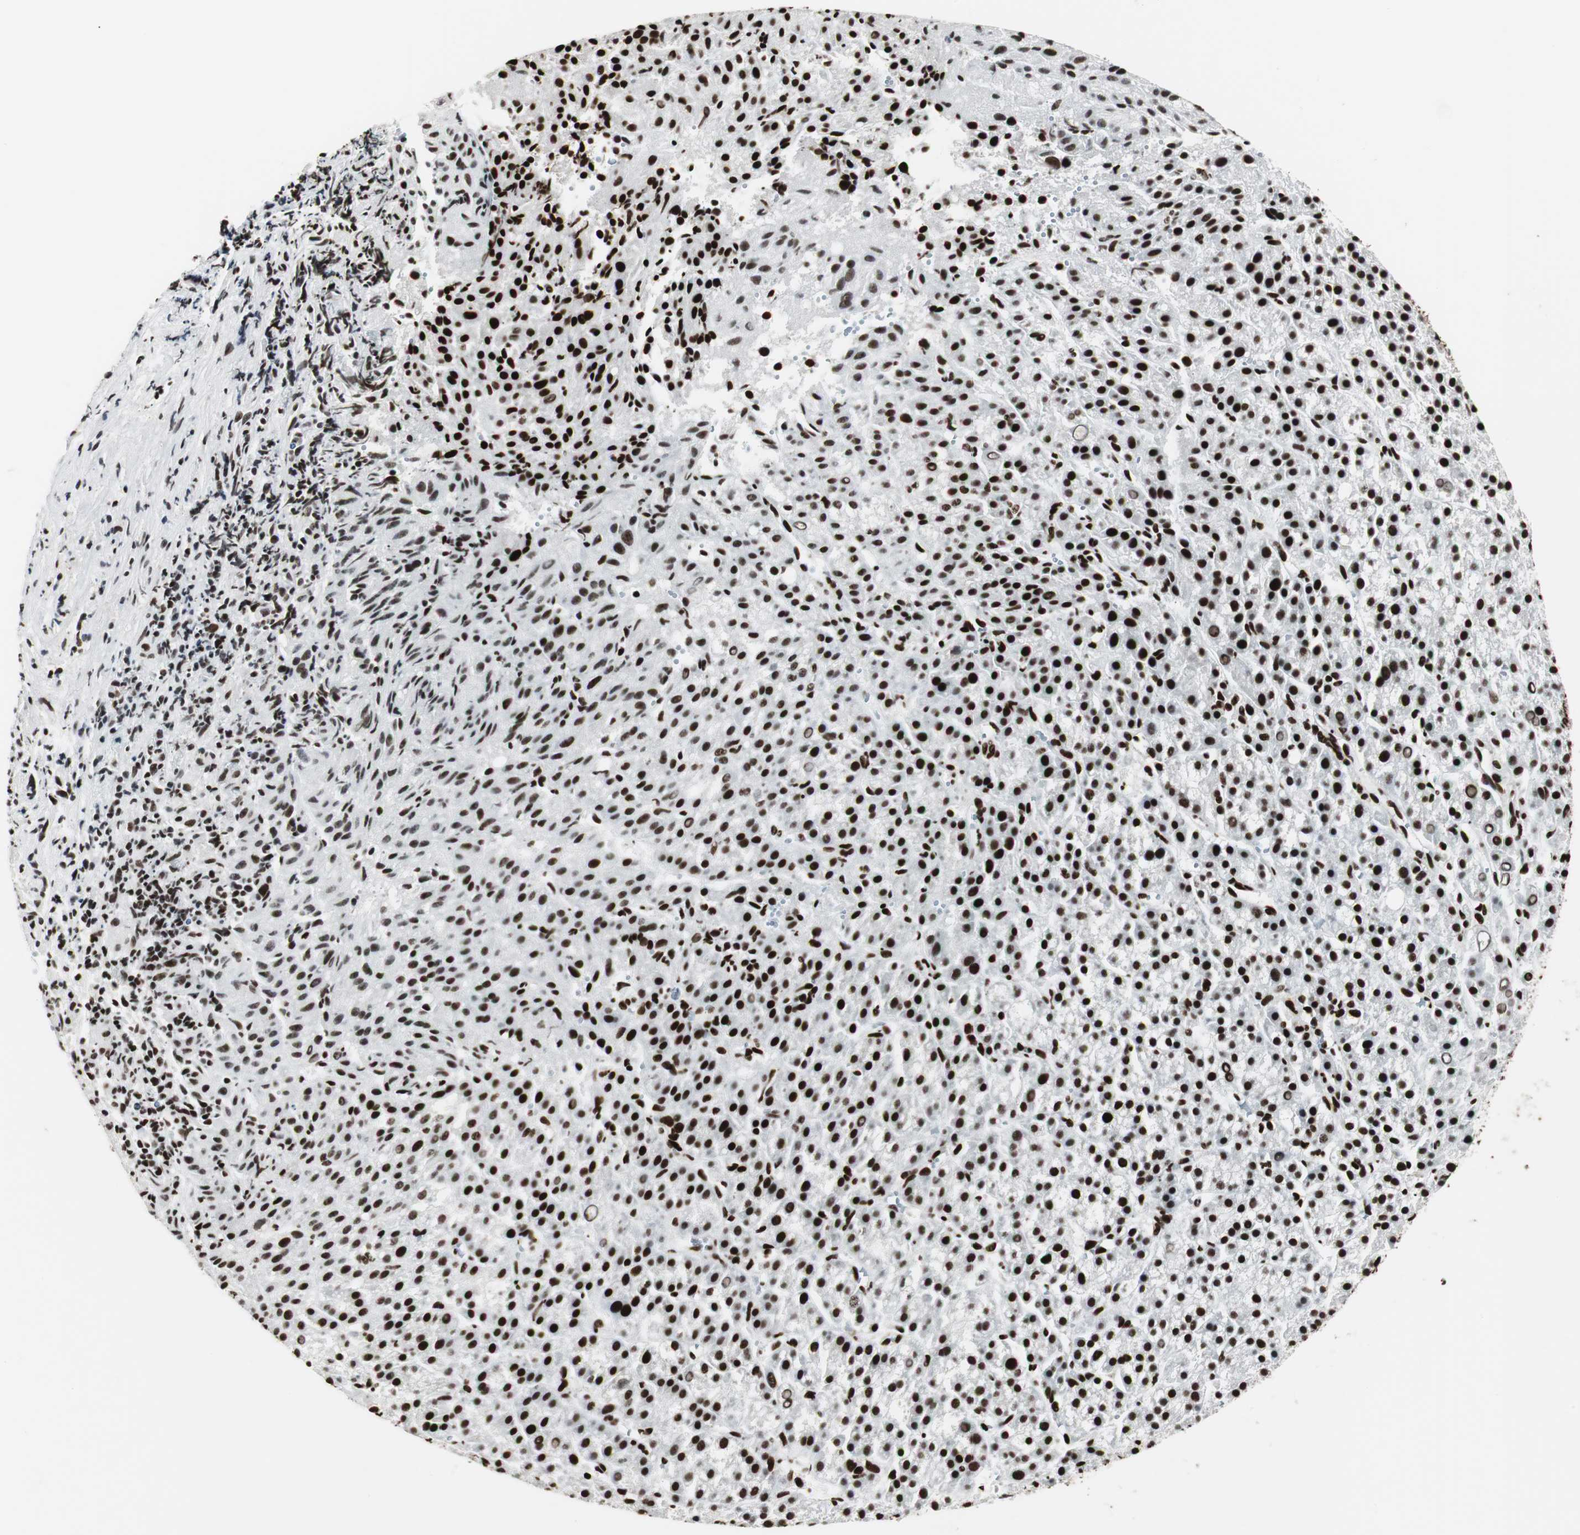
{"staining": {"intensity": "strong", "quantity": ">75%", "location": "nuclear"}, "tissue": "liver cancer", "cell_type": "Tumor cells", "image_type": "cancer", "snomed": [{"axis": "morphology", "description": "Carcinoma, Hepatocellular, NOS"}, {"axis": "topography", "description": "Liver"}], "caption": "Immunohistochemistry (IHC) photomicrograph of hepatocellular carcinoma (liver) stained for a protein (brown), which shows high levels of strong nuclear expression in about >75% of tumor cells.", "gene": "MTA2", "patient": {"sex": "female", "age": 58}}